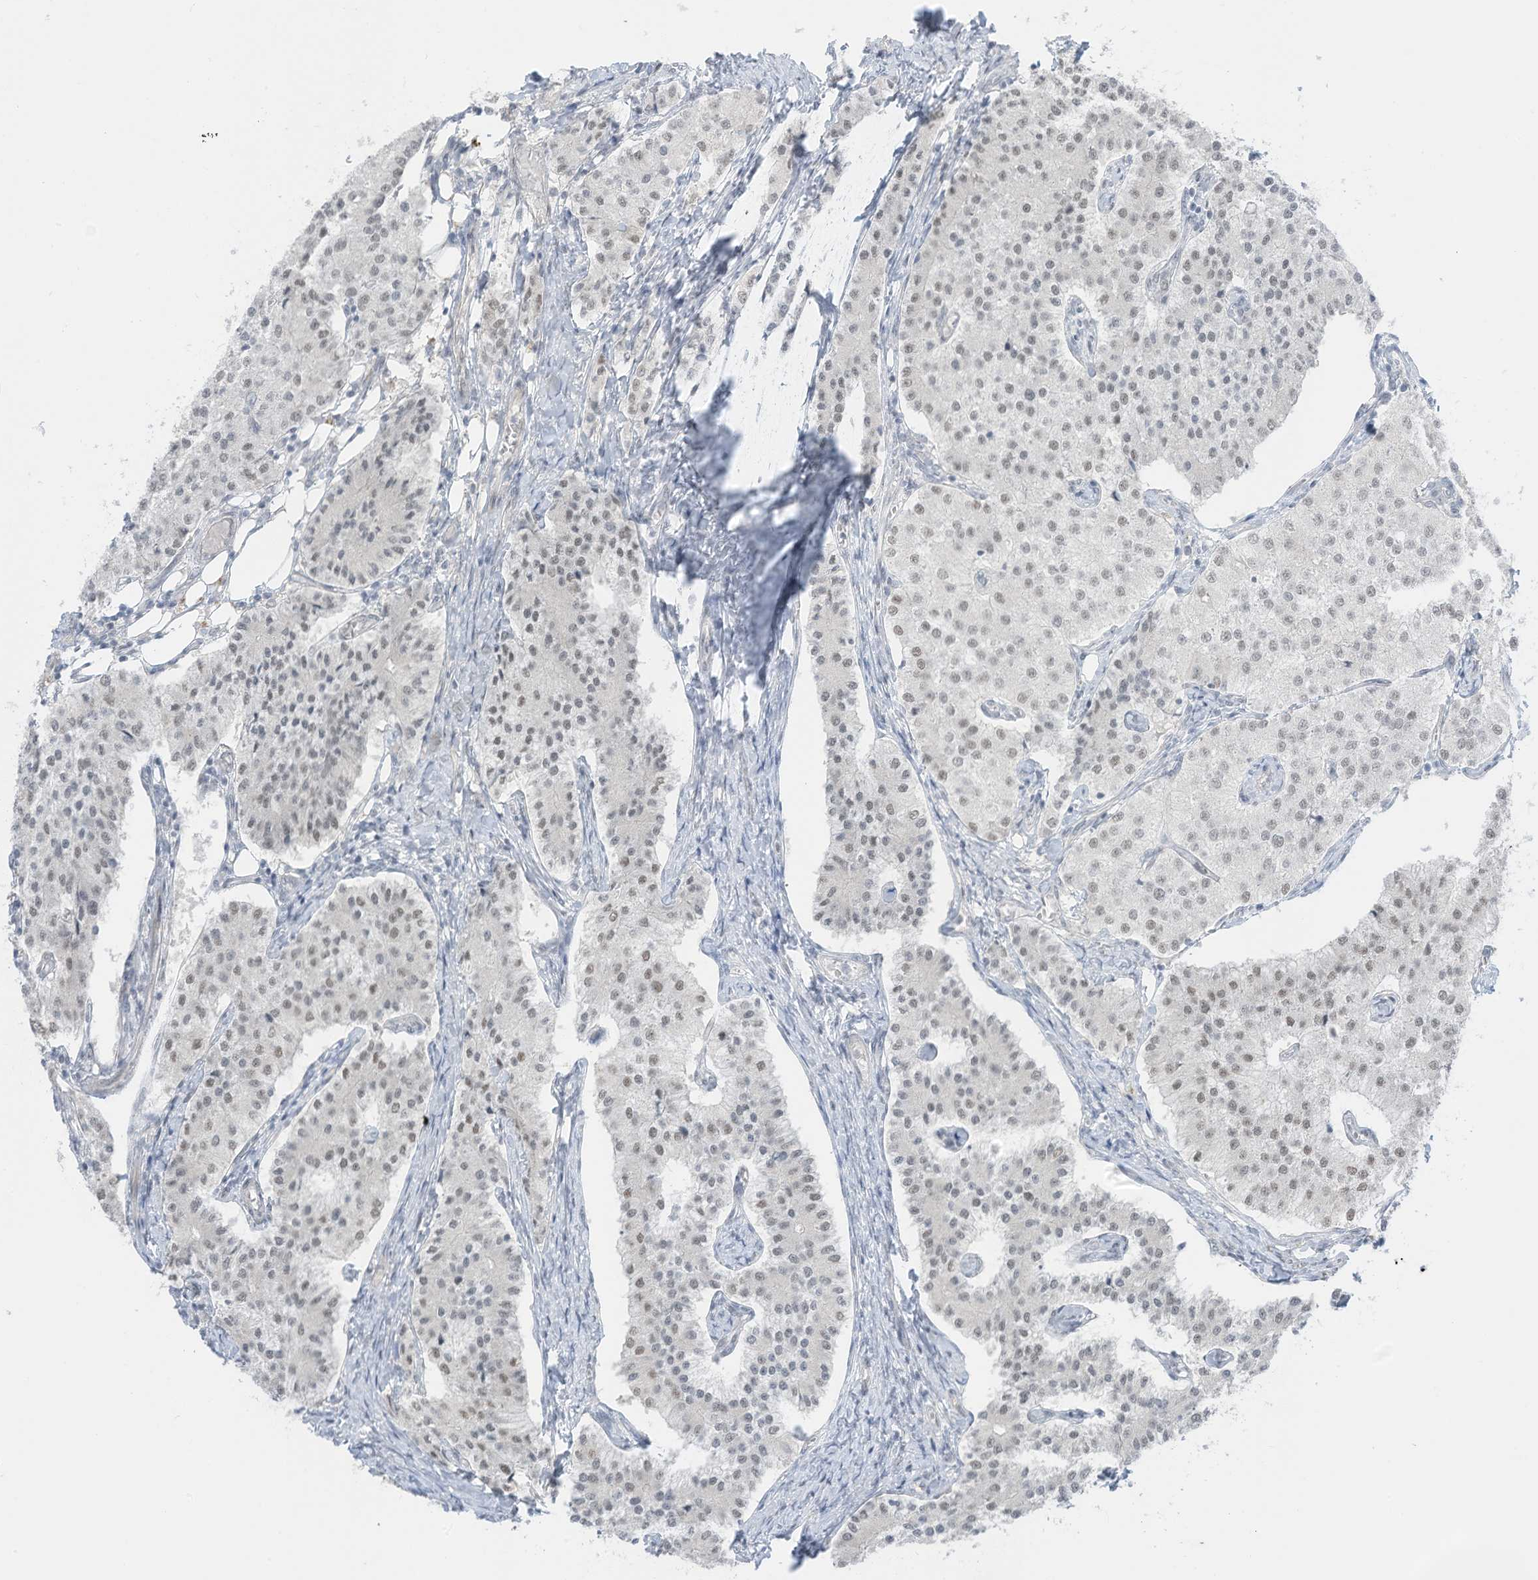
{"staining": {"intensity": "weak", "quantity": ">75%", "location": "nuclear"}, "tissue": "carcinoid", "cell_type": "Tumor cells", "image_type": "cancer", "snomed": [{"axis": "morphology", "description": "Carcinoid, malignant, NOS"}, {"axis": "topography", "description": "Colon"}], "caption": "This histopathology image reveals IHC staining of carcinoid (malignant), with low weak nuclear staining in approximately >75% of tumor cells.", "gene": "ASPRV1", "patient": {"sex": "female", "age": 52}}